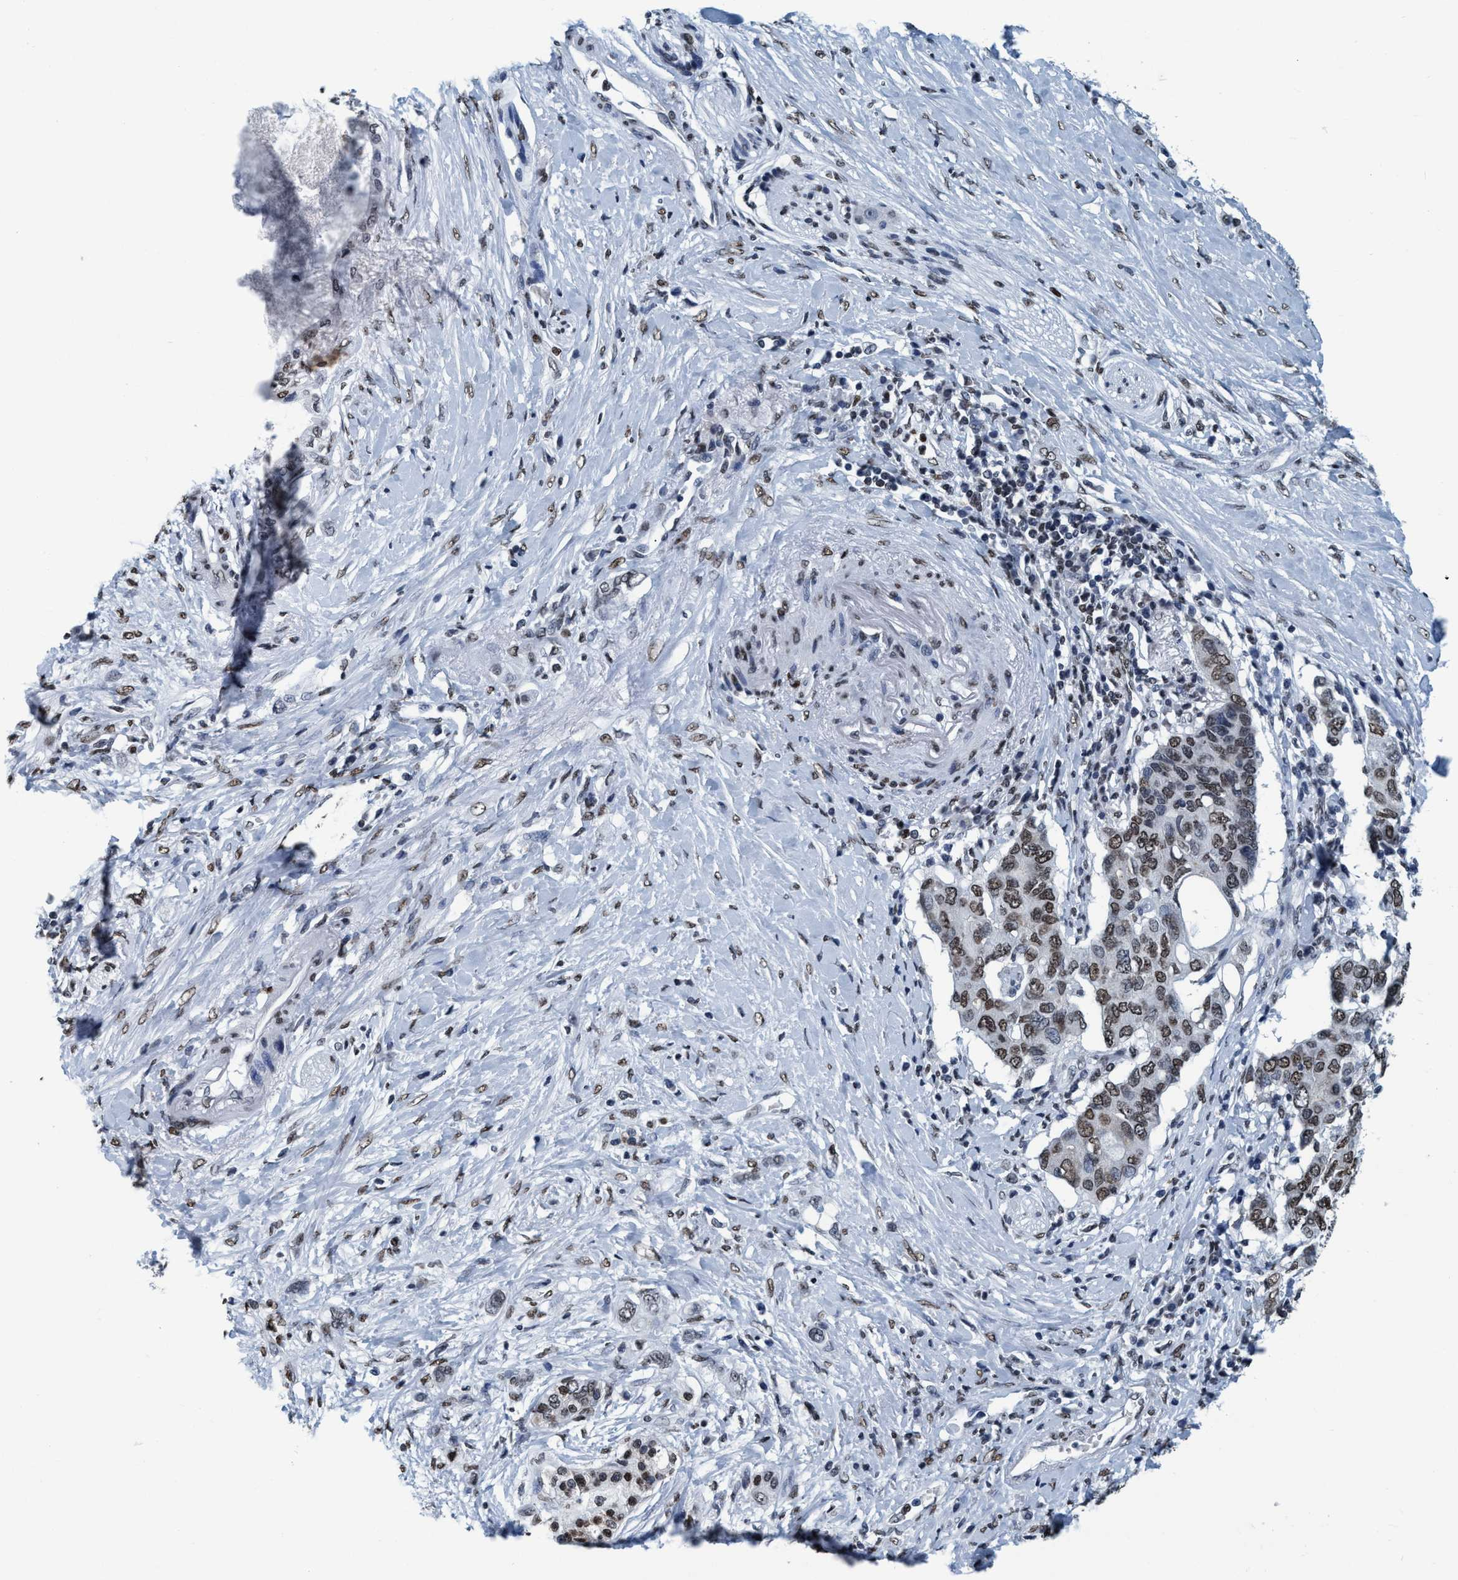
{"staining": {"intensity": "moderate", "quantity": ">75%", "location": "nuclear"}, "tissue": "pancreatic cancer", "cell_type": "Tumor cells", "image_type": "cancer", "snomed": [{"axis": "morphology", "description": "Adenocarcinoma, NOS"}, {"axis": "topography", "description": "Pancreas"}], "caption": "The micrograph reveals staining of pancreatic cancer (adenocarcinoma), revealing moderate nuclear protein positivity (brown color) within tumor cells.", "gene": "CCNE2", "patient": {"sex": "female", "age": 56}}